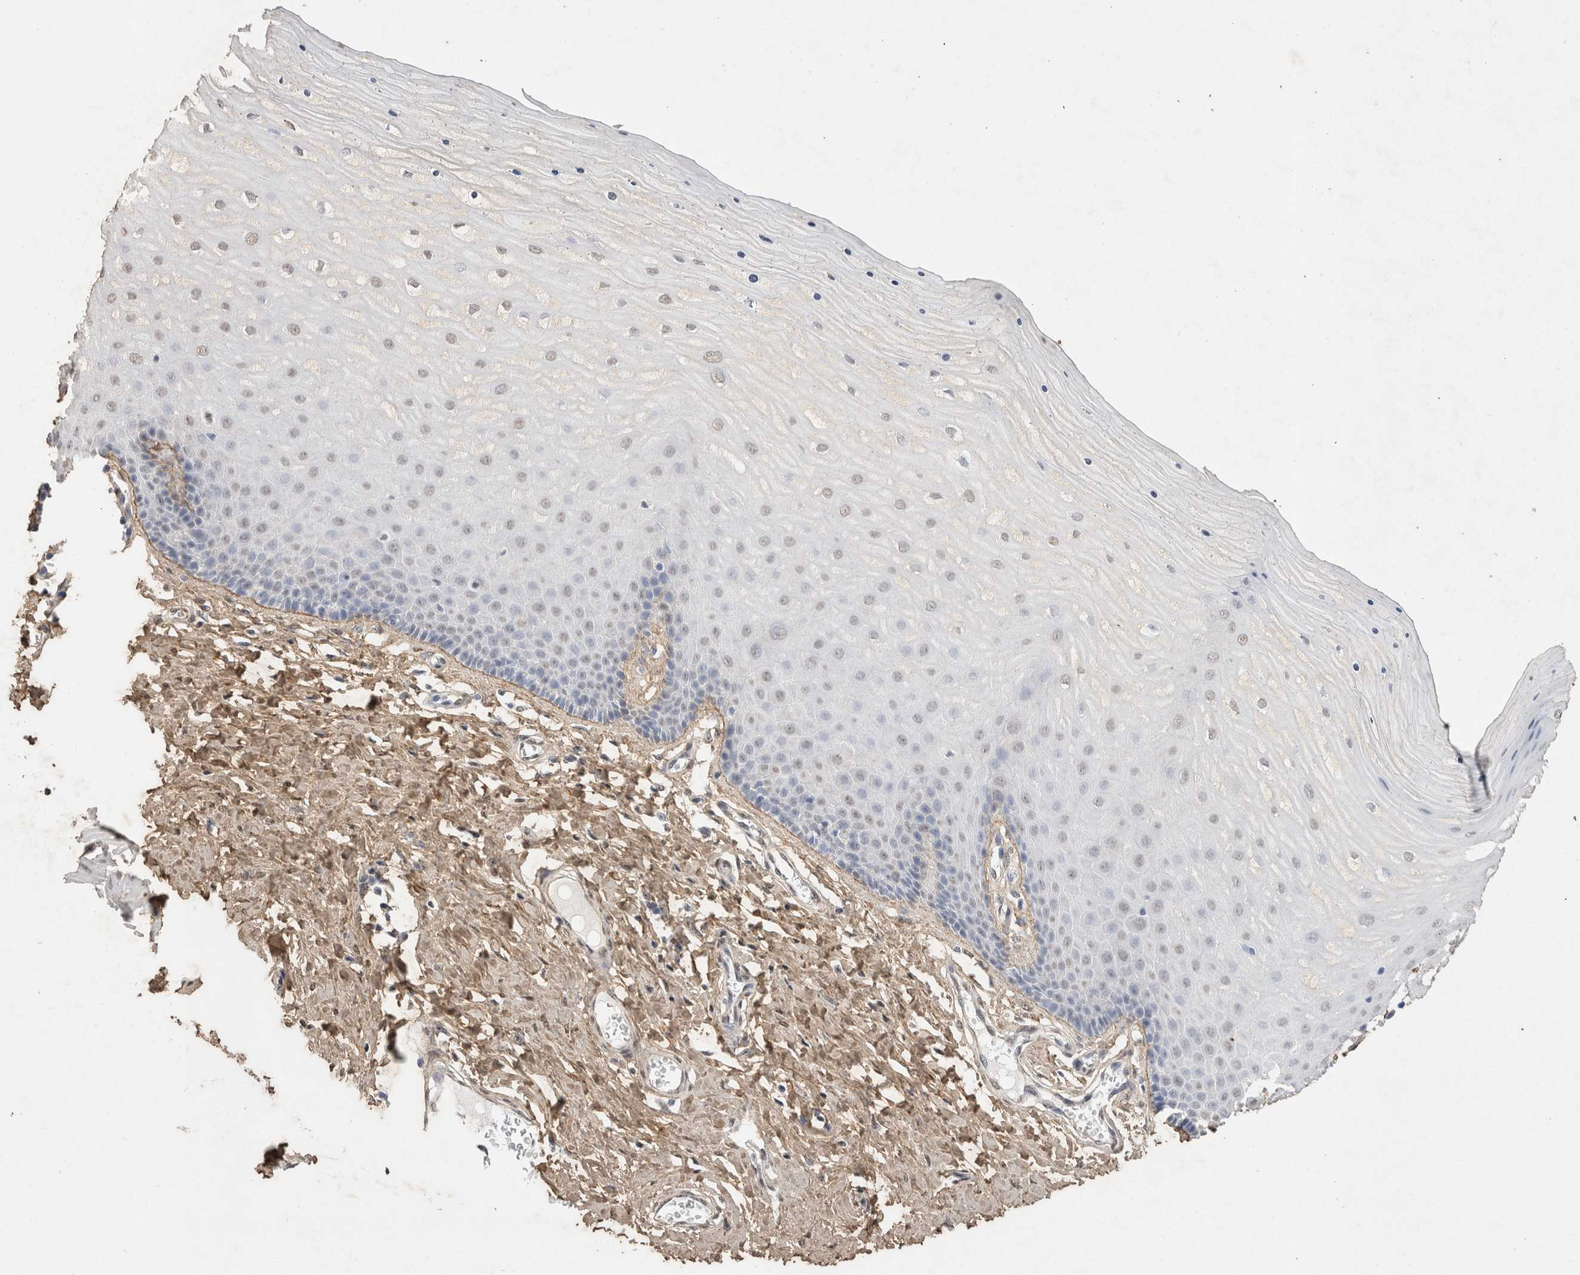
{"staining": {"intensity": "negative", "quantity": "none", "location": "none"}, "tissue": "cervix", "cell_type": "Glandular cells", "image_type": "normal", "snomed": [{"axis": "morphology", "description": "Normal tissue, NOS"}, {"axis": "topography", "description": "Cervix"}], "caption": "High power microscopy micrograph of an immunohistochemistry (IHC) micrograph of benign cervix, revealing no significant staining in glandular cells.", "gene": "C1QTNF5", "patient": {"sex": "female", "age": 55}}